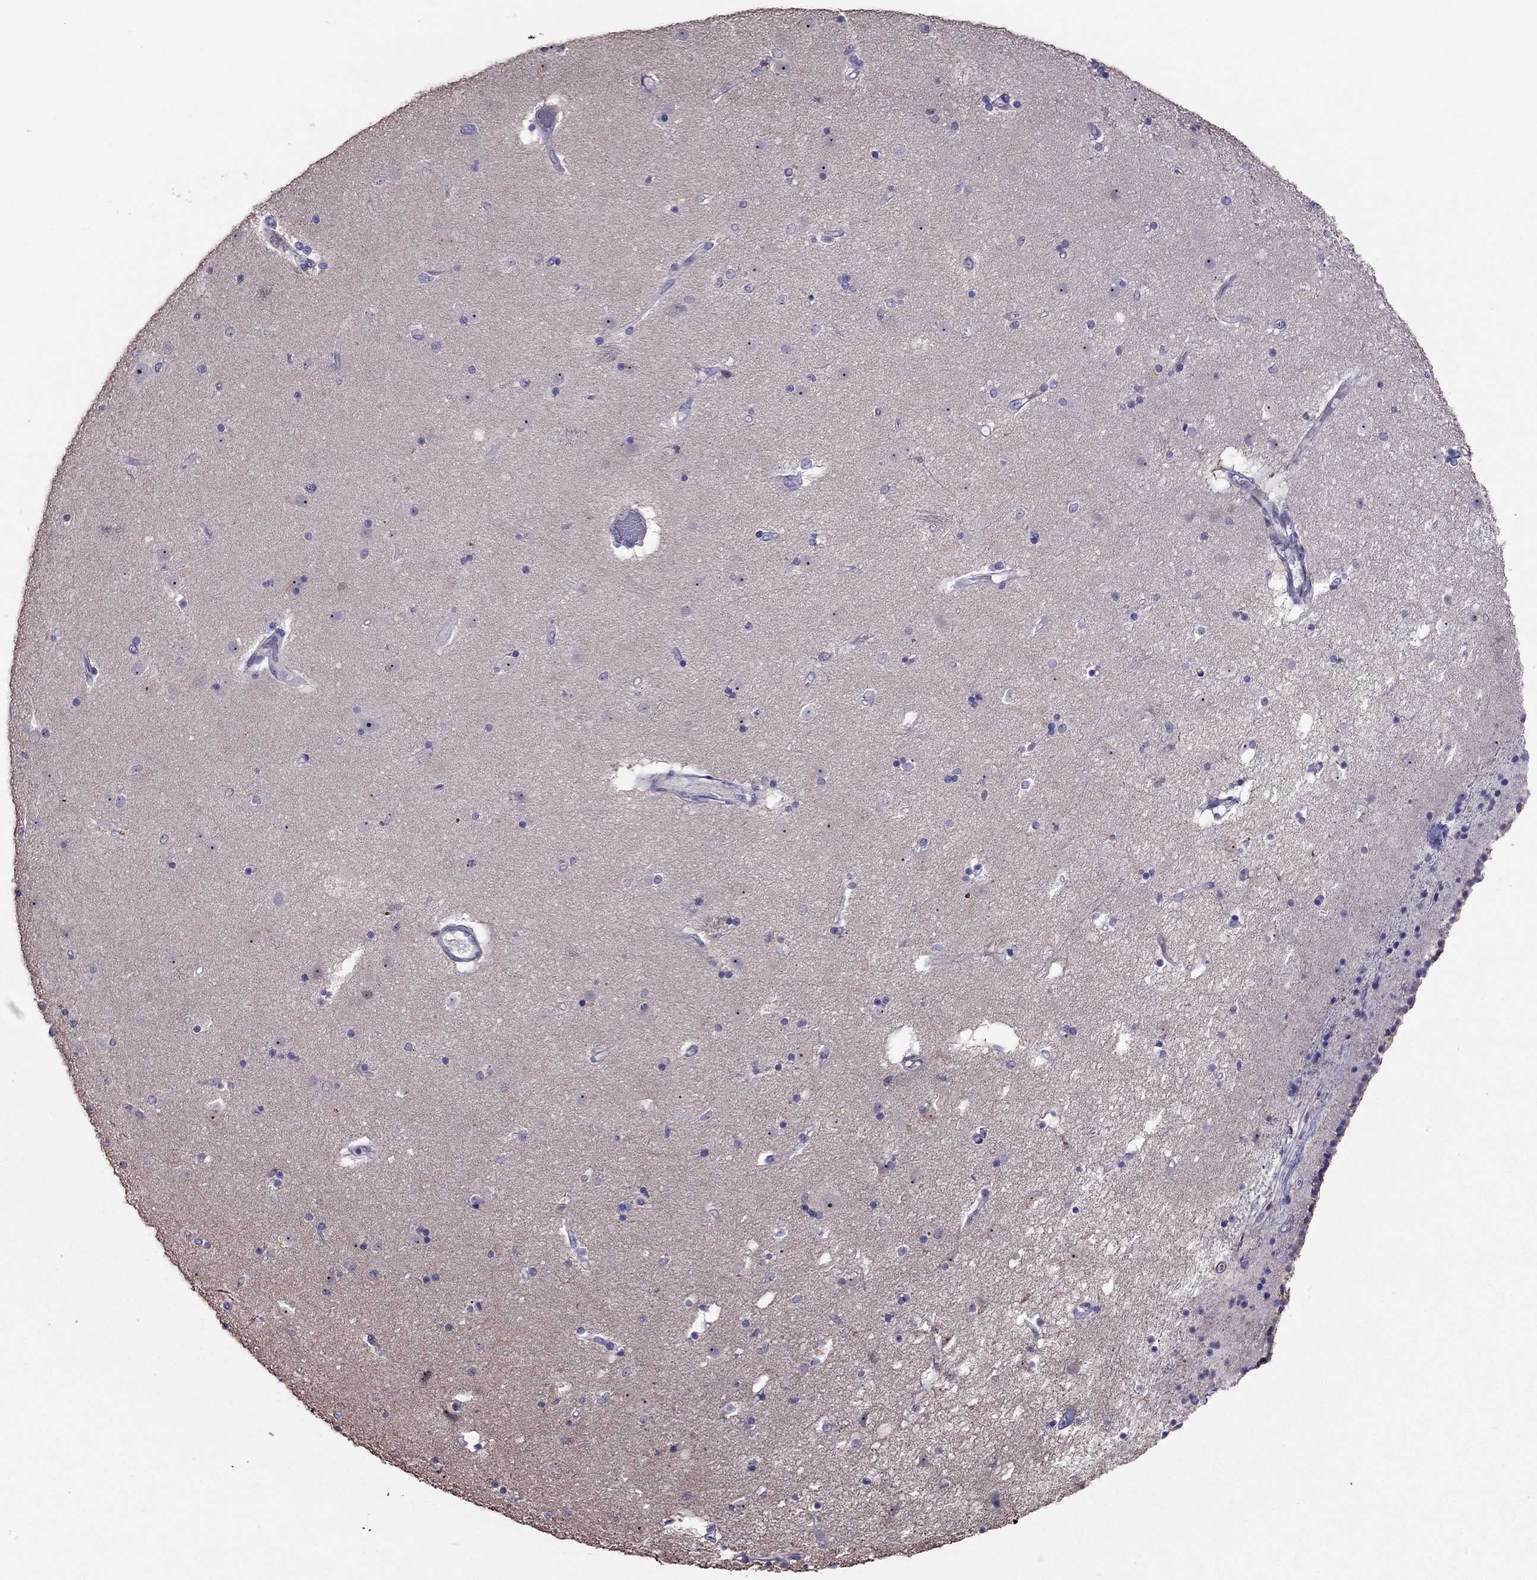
{"staining": {"intensity": "negative", "quantity": "none", "location": "none"}, "tissue": "caudate", "cell_type": "Glial cells", "image_type": "normal", "snomed": [{"axis": "morphology", "description": "Normal tissue, NOS"}, {"axis": "topography", "description": "Lateral ventricle wall"}], "caption": "Human caudate stained for a protein using IHC reveals no positivity in glial cells.", "gene": "LRRC46", "patient": {"sex": "female", "age": 71}}